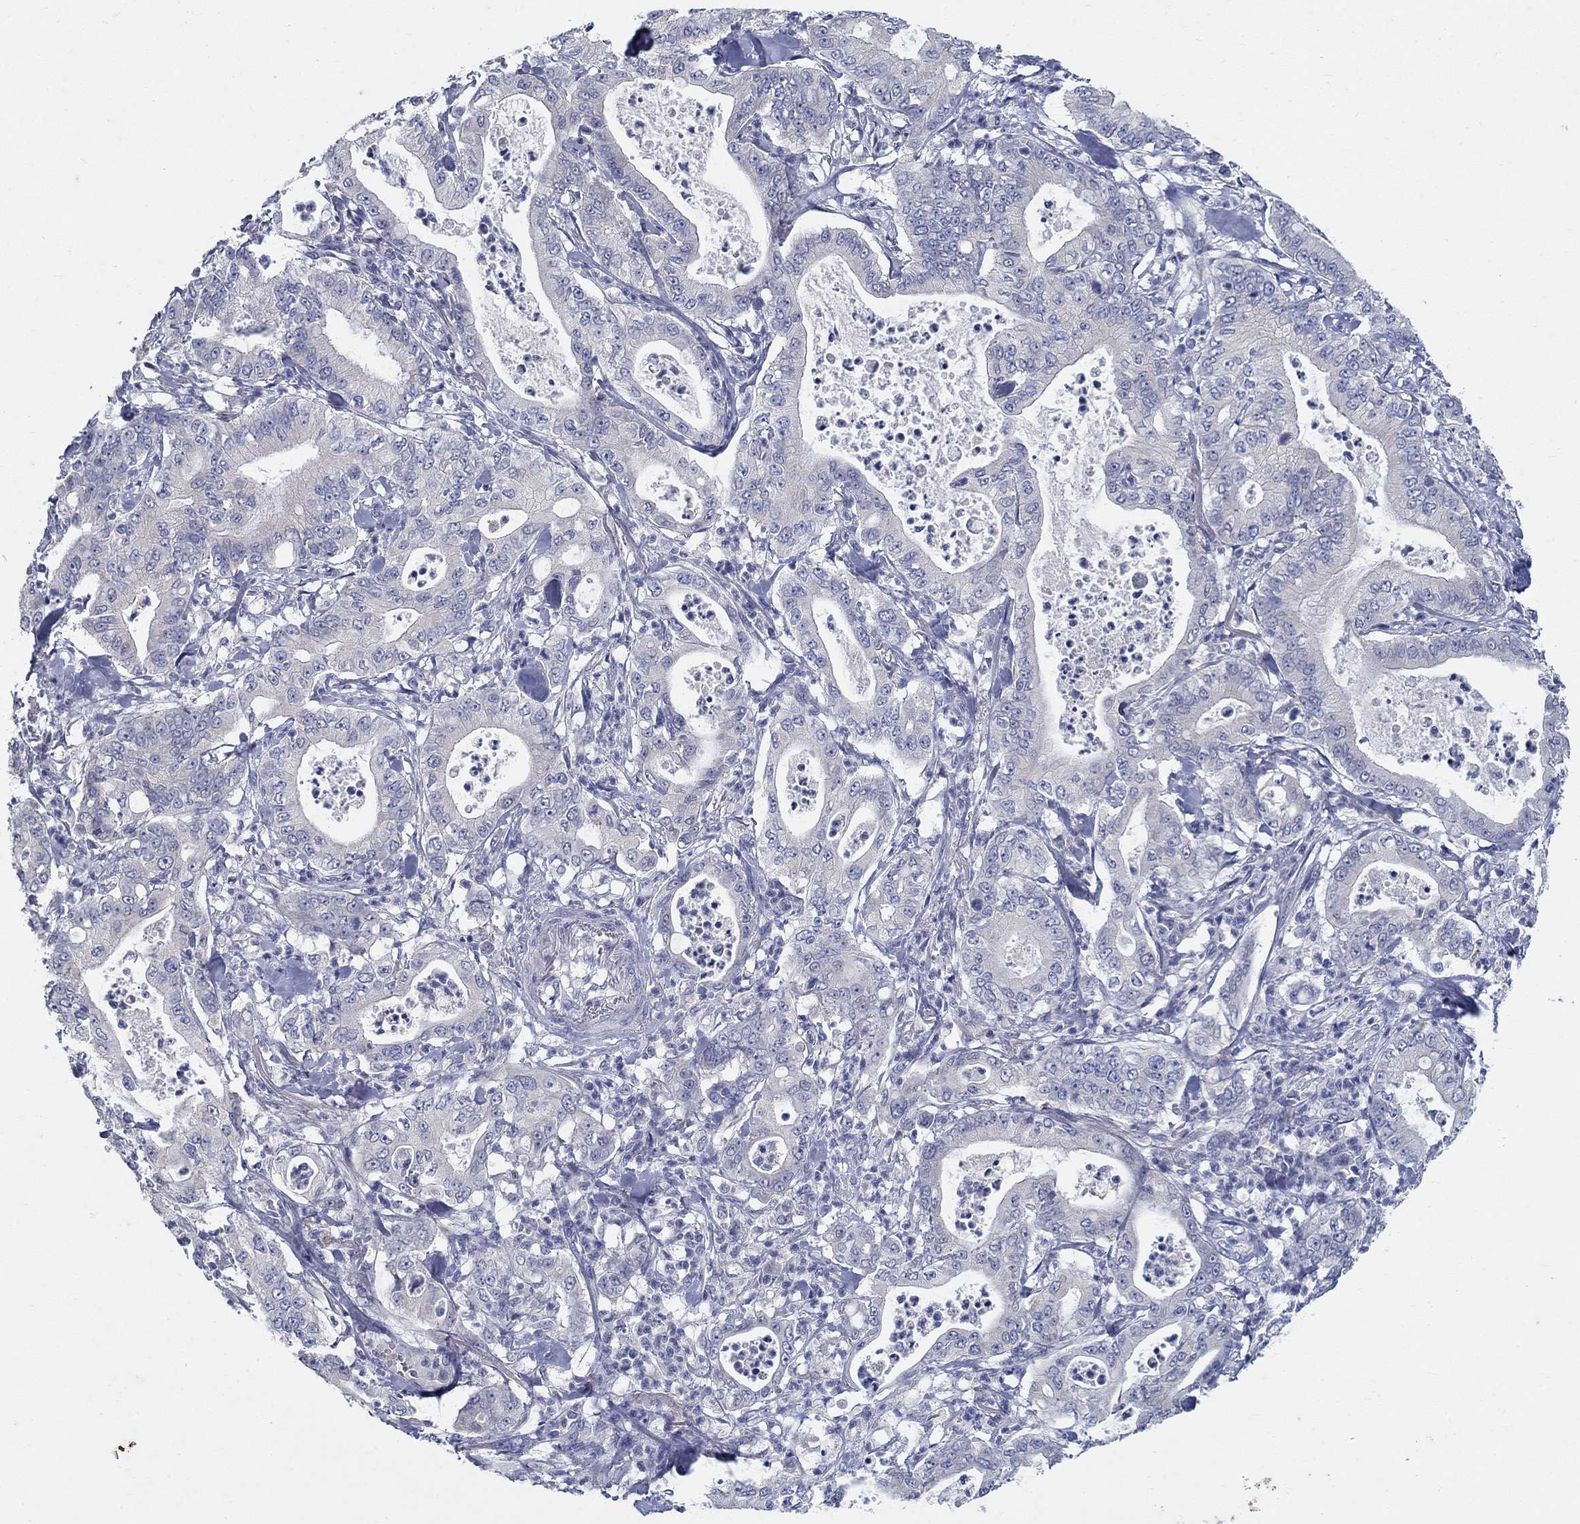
{"staining": {"intensity": "negative", "quantity": "none", "location": "none"}, "tissue": "pancreatic cancer", "cell_type": "Tumor cells", "image_type": "cancer", "snomed": [{"axis": "morphology", "description": "Adenocarcinoma, NOS"}, {"axis": "topography", "description": "Pancreas"}], "caption": "Immunohistochemical staining of pancreatic cancer demonstrates no significant expression in tumor cells.", "gene": "PROZ", "patient": {"sex": "male", "age": 71}}